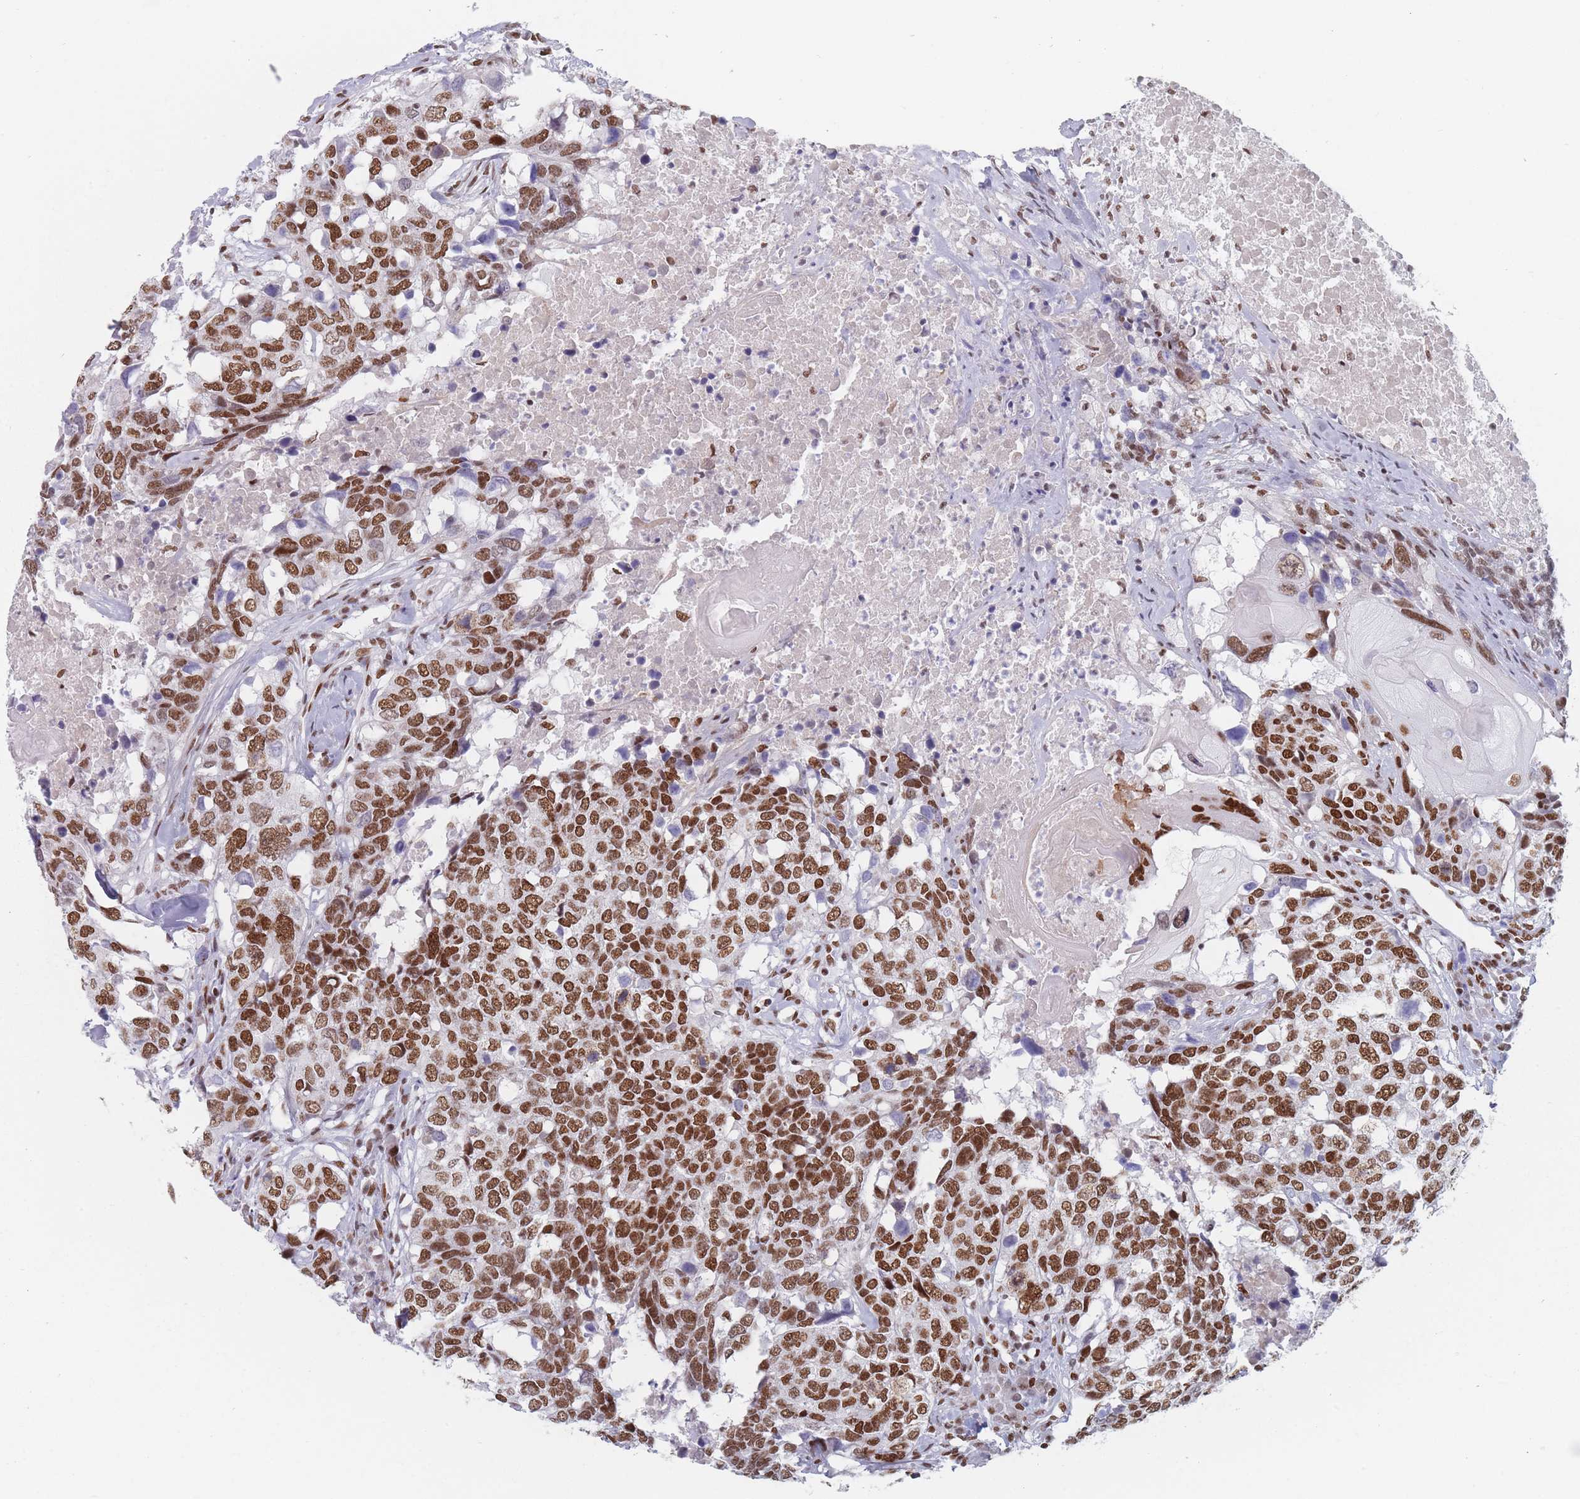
{"staining": {"intensity": "moderate", "quantity": ">75%", "location": "nuclear"}, "tissue": "head and neck cancer", "cell_type": "Tumor cells", "image_type": "cancer", "snomed": [{"axis": "morphology", "description": "Squamous cell carcinoma, NOS"}, {"axis": "topography", "description": "Head-Neck"}], "caption": "Human head and neck cancer (squamous cell carcinoma) stained with a brown dye exhibits moderate nuclear positive staining in approximately >75% of tumor cells.", "gene": "SAFB2", "patient": {"sex": "male", "age": 66}}